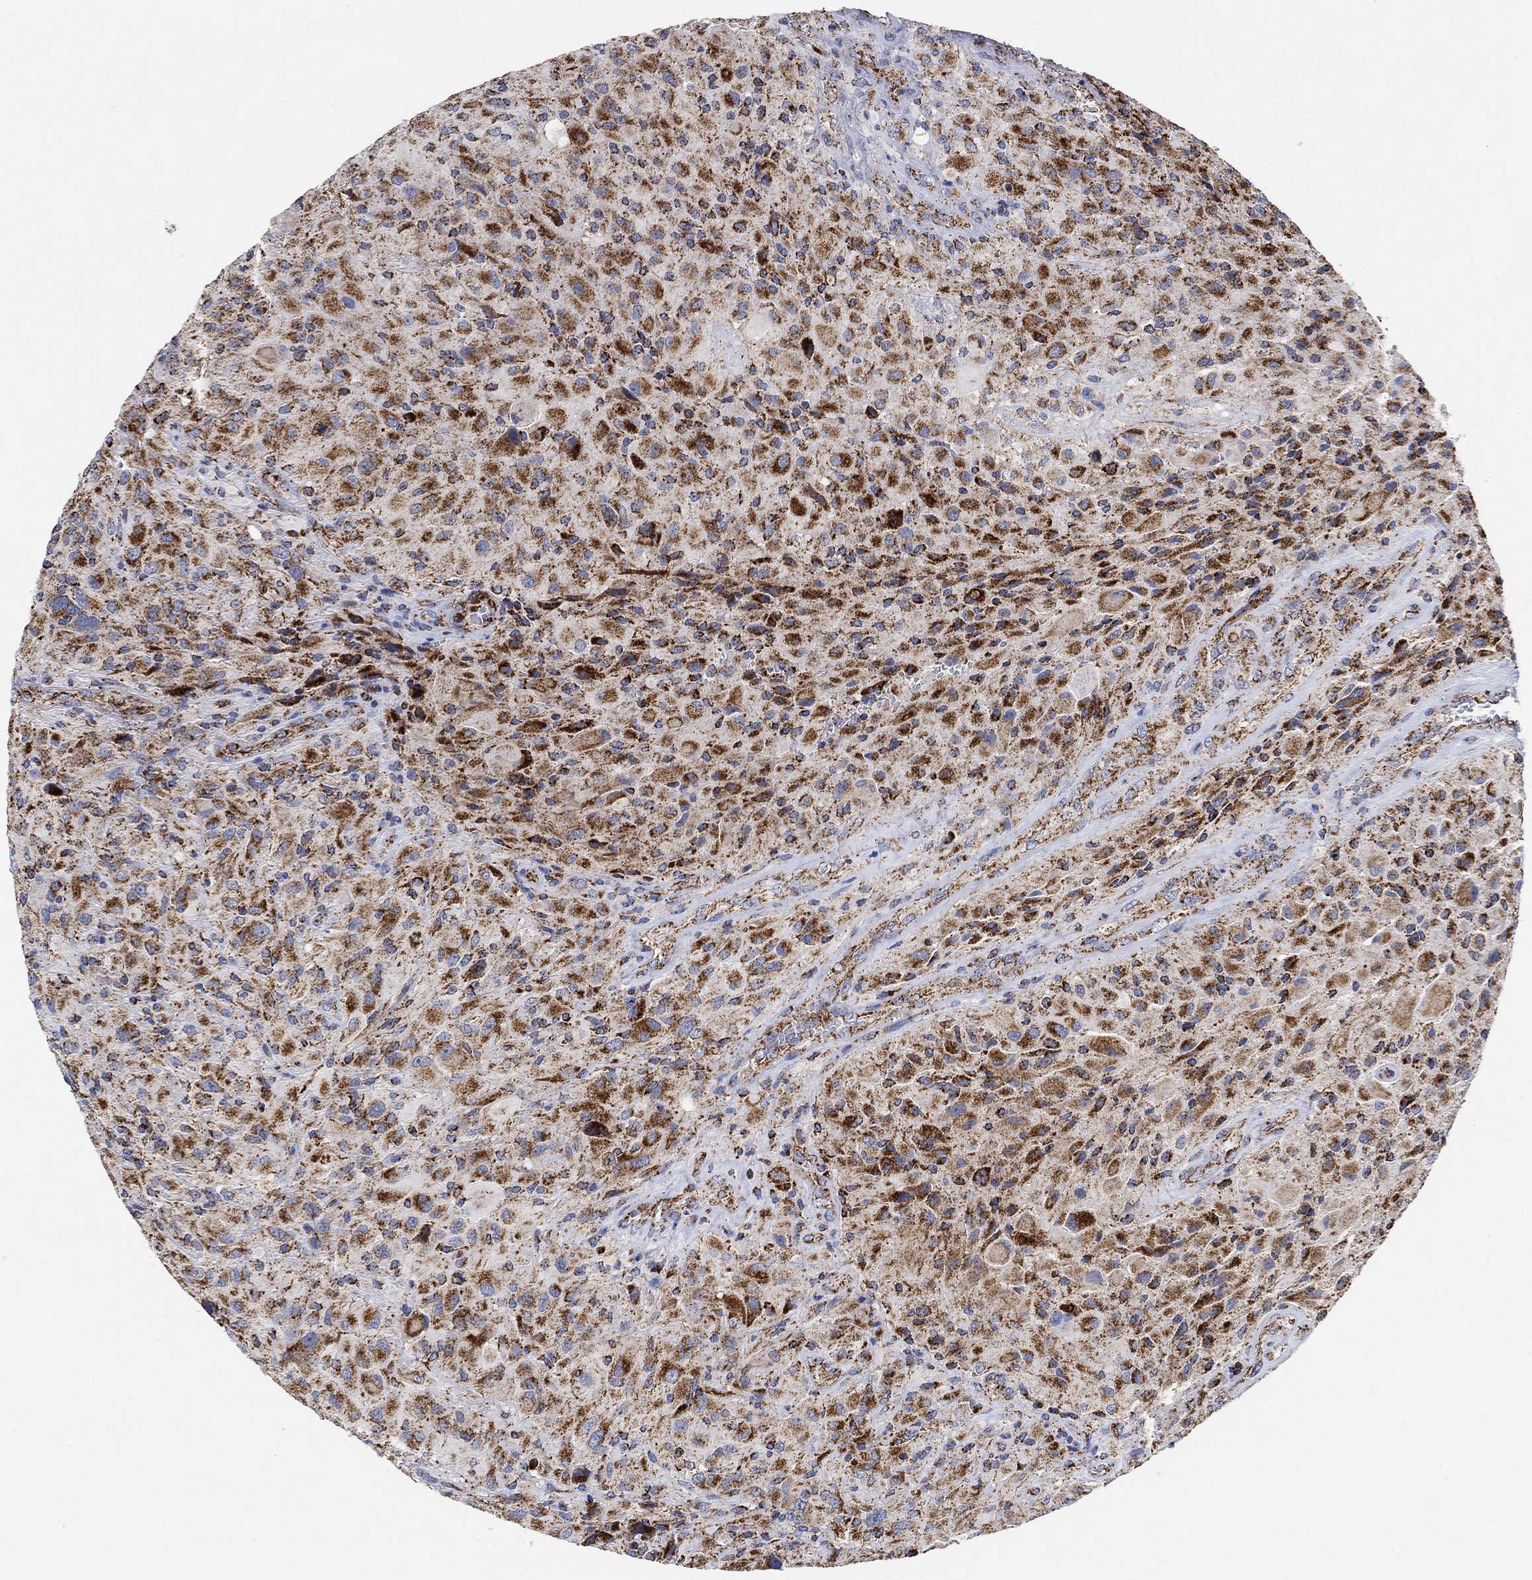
{"staining": {"intensity": "strong", "quantity": "25%-75%", "location": "cytoplasmic/membranous"}, "tissue": "glioma", "cell_type": "Tumor cells", "image_type": "cancer", "snomed": [{"axis": "morphology", "description": "Glioma, malignant, High grade"}, {"axis": "topography", "description": "Cerebral cortex"}], "caption": "The micrograph exhibits staining of glioma, revealing strong cytoplasmic/membranous protein positivity (brown color) within tumor cells.", "gene": "NDUFS3", "patient": {"sex": "male", "age": 35}}